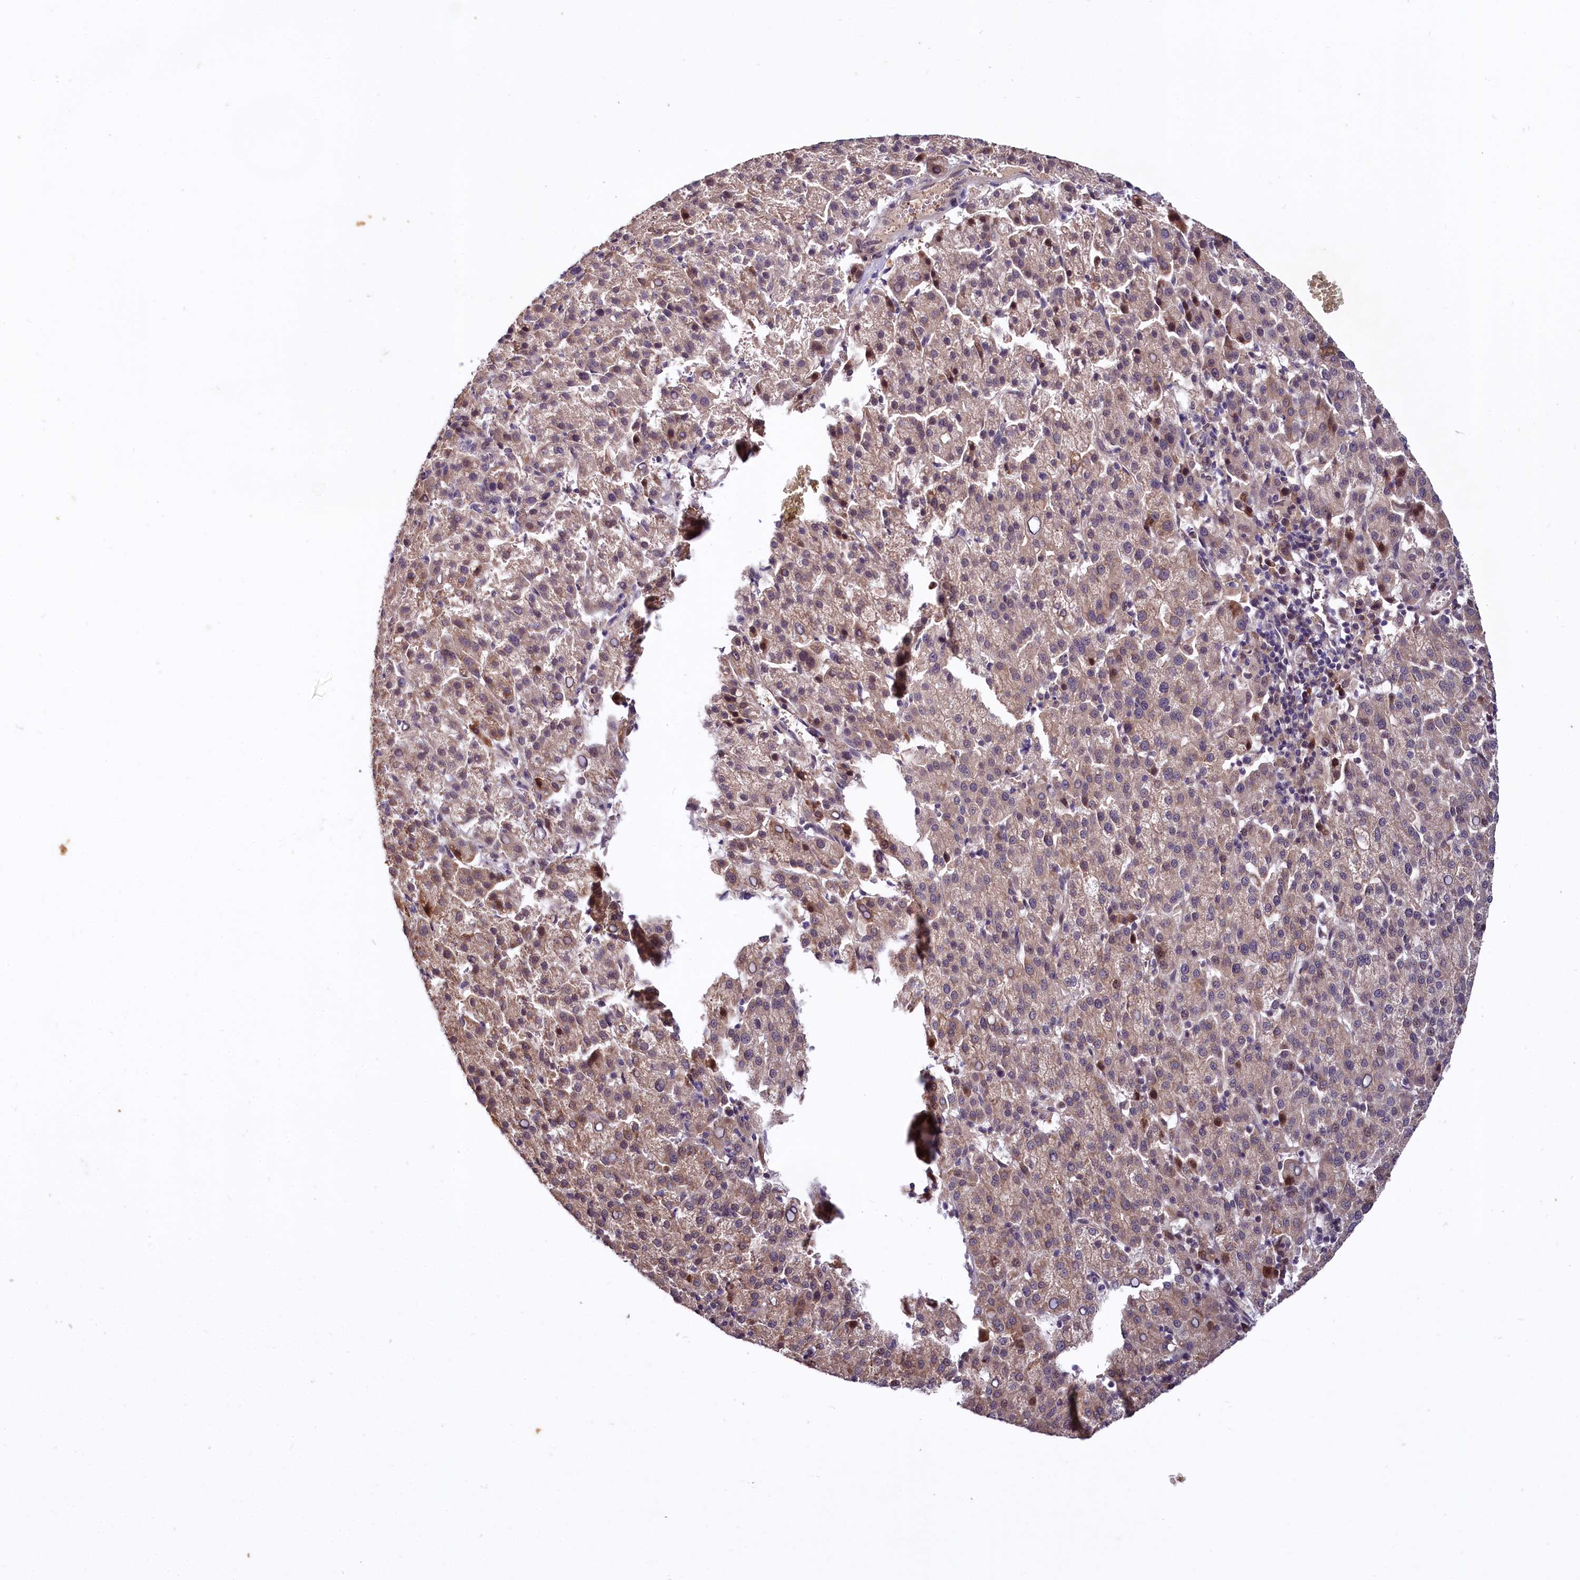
{"staining": {"intensity": "weak", "quantity": "25%-75%", "location": "cytoplasmic/membranous"}, "tissue": "liver cancer", "cell_type": "Tumor cells", "image_type": "cancer", "snomed": [{"axis": "morphology", "description": "Carcinoma, Hepatocellular, NOS"}, {"axis": "topography", "description": "Liver"}], "caption": "Immunohistochemistry (IHC) of human liver cancer demonstrates low levels of weak cytoplasmic/membranous expression in approximately 25%-75% of tumor cells.", "gene": "UBE3A", "patient": {"sex": "female", "age": 58}}